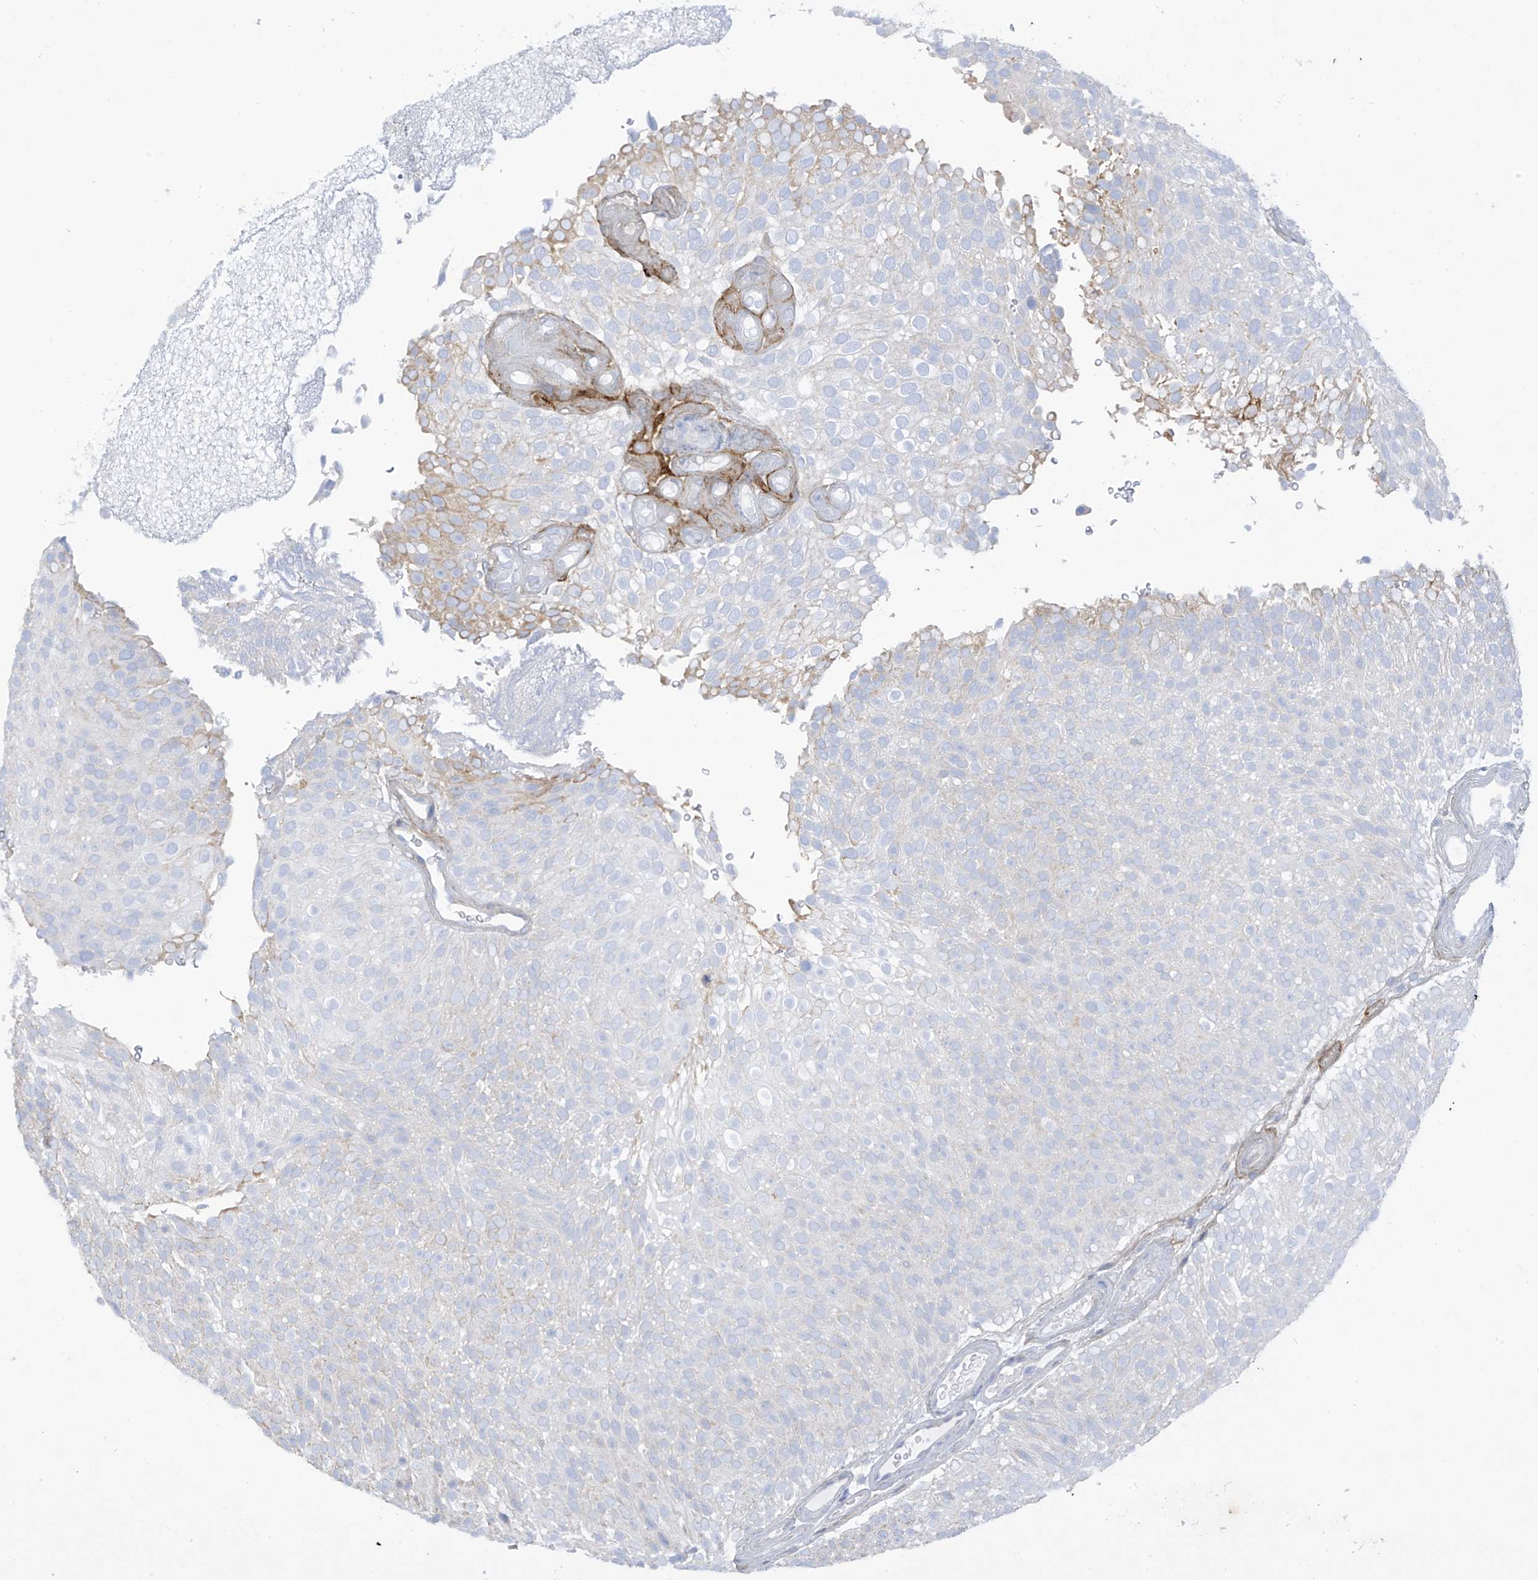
{"staining": {"intensity": "weak", "quantity": "<25%", "location": "cytoplasmic/membranous"}, "tissue": "urothelial cancer", "cell_type": "Tumor cells", "image_type": "cancer", "snomed": [{"axis": "morphology", "description": "Urothelial carcinoma, Low grade"}, {"axis": "topography", "description": "Urinary bladder"}], "caption": "Tumor cells are negative for brown protein staining in urothelial cancer. Brightfield microscopy of immunohistochemistry (IHC) stained with DAB (3,3'-diaminobenzidine) (brown) and hematoxylin (blue), captured at high magnification.", "gene": "TRMT2B", "patient": {"sex": "male", "age": 78}}